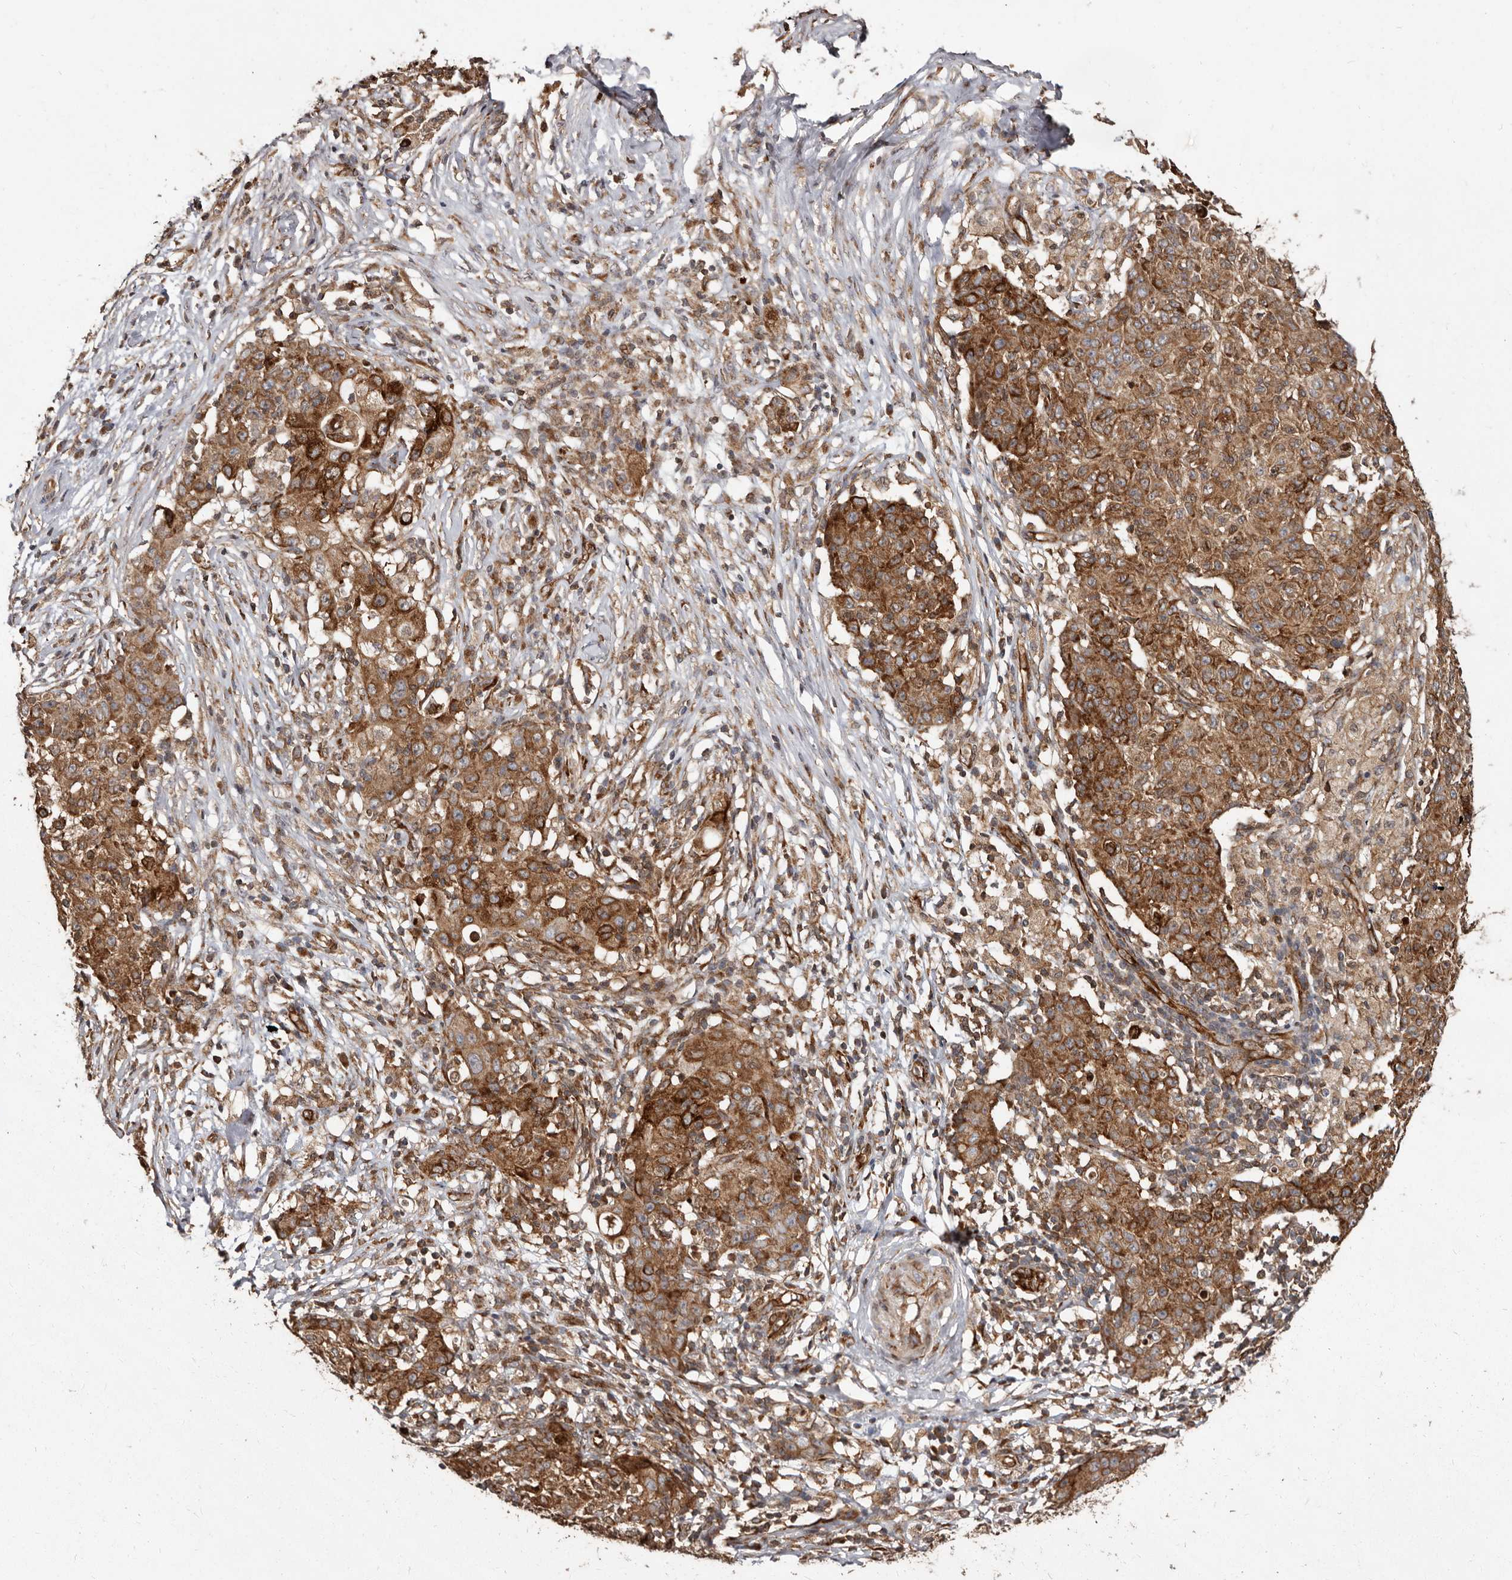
{"staining": {"intensity": "moderate", "quantity": ">75%", "location": "cytoplasmic/membranous"}, "tissue": "ovarian cancer", "cell_type": "Tumor cells", "image_type": "cancer", "snomed": [{"axis": "morphology", "description": "Carcinoma, endometroid"}, {"axis": "topography", "description": "Ovary"}], "caption": "An image of human ovarian cancer stained for a protein exhibits moderate cytoplasmic/membranous brown staining in tumor cells. The protein is shown in brown color, while the nuclei are stained blue.", "gene": "FLAD1", "patient": {"sex": "female", "age": 42}}